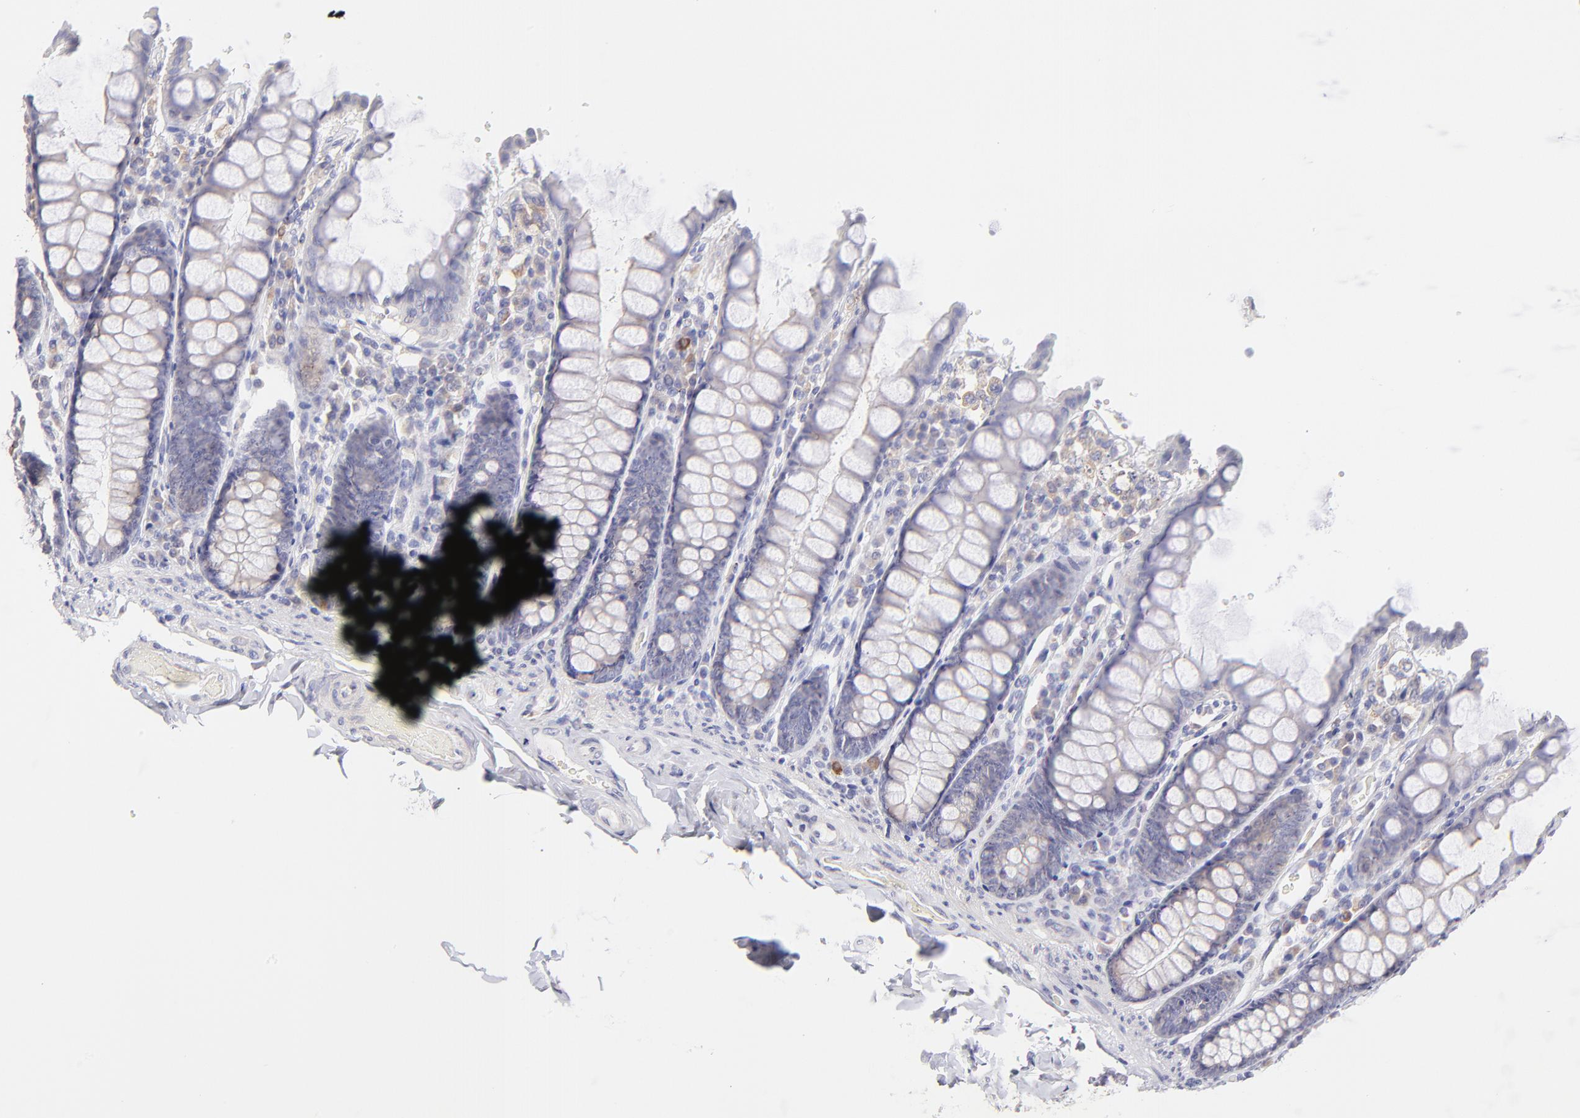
{"staining": {"intensity": "negative", "quantity": "none", "location": "none"}, "tissue": "colon", "cell_type": "Endothelial cells", "image_type": "normal", "snomed": [{"axis": "morphology", "description": "Normal tissue, NOS"}, {"axis": "topography", "description": "Colon"}], "caption": "The photomicrograph exhibits no staining of endothelial cells in unremarkable colon. (IHC, brightfield microscopy, high magnification).", "gene": "GCSAM", "patient": {"sex": "female", "age": 61}}